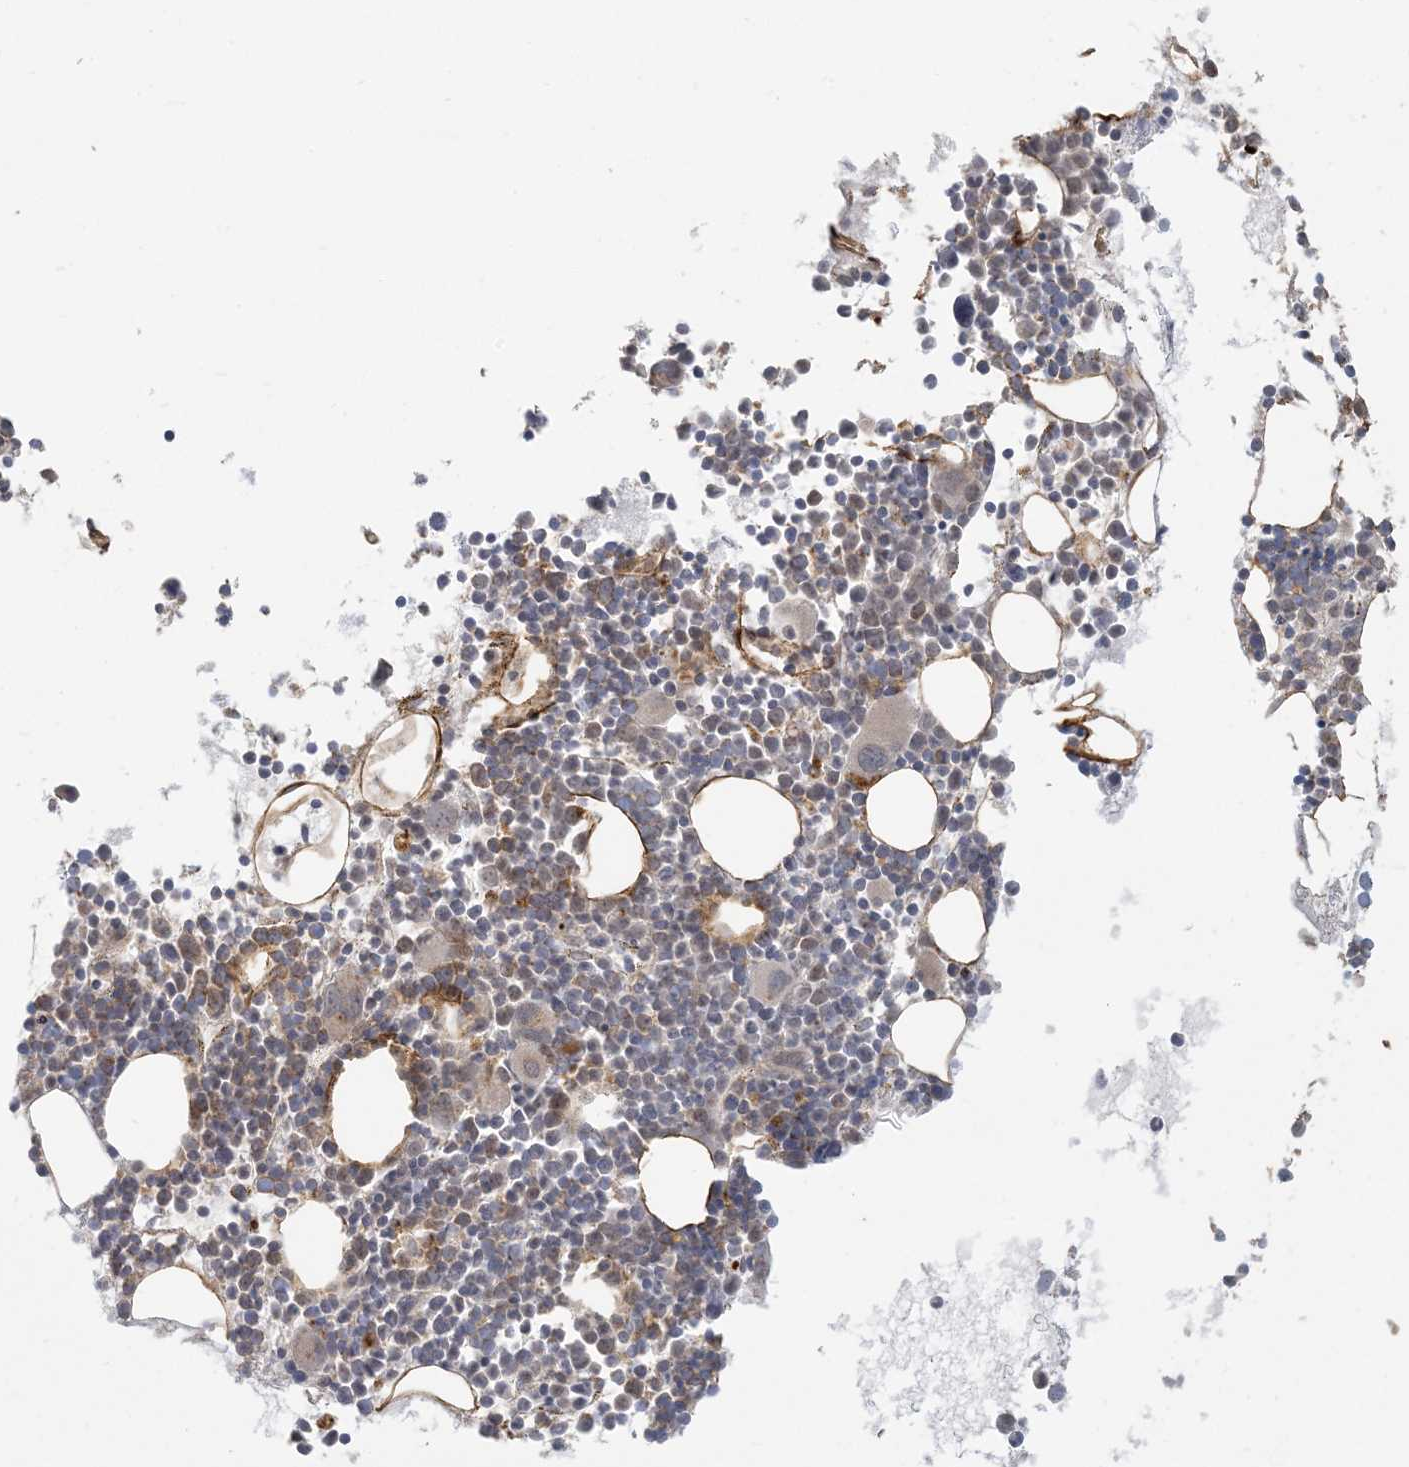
{"staining": {"intensity": "moderate", "quantity": "<25%", "location": "cytoplasmic/membranous"}, "tissue": "bone marrow", "cell_type": "Hematopoietic cells", "image_type": "normal", "snomed": [{"axis": "morphology", "description": "Normal tissue, NOS"}, {"axis": "topography", "description": "Bone marrow"}], "caption": "An immunohistochemistry (IHC) photomicrograph of benign tissue is shown. Protein staining in brown shows moderate cytoplasmic/membranous positivity in bone marrow within hematopoietic cells.", "gene": "MCAT", "patient": {"sex": "female", "age": 62}}